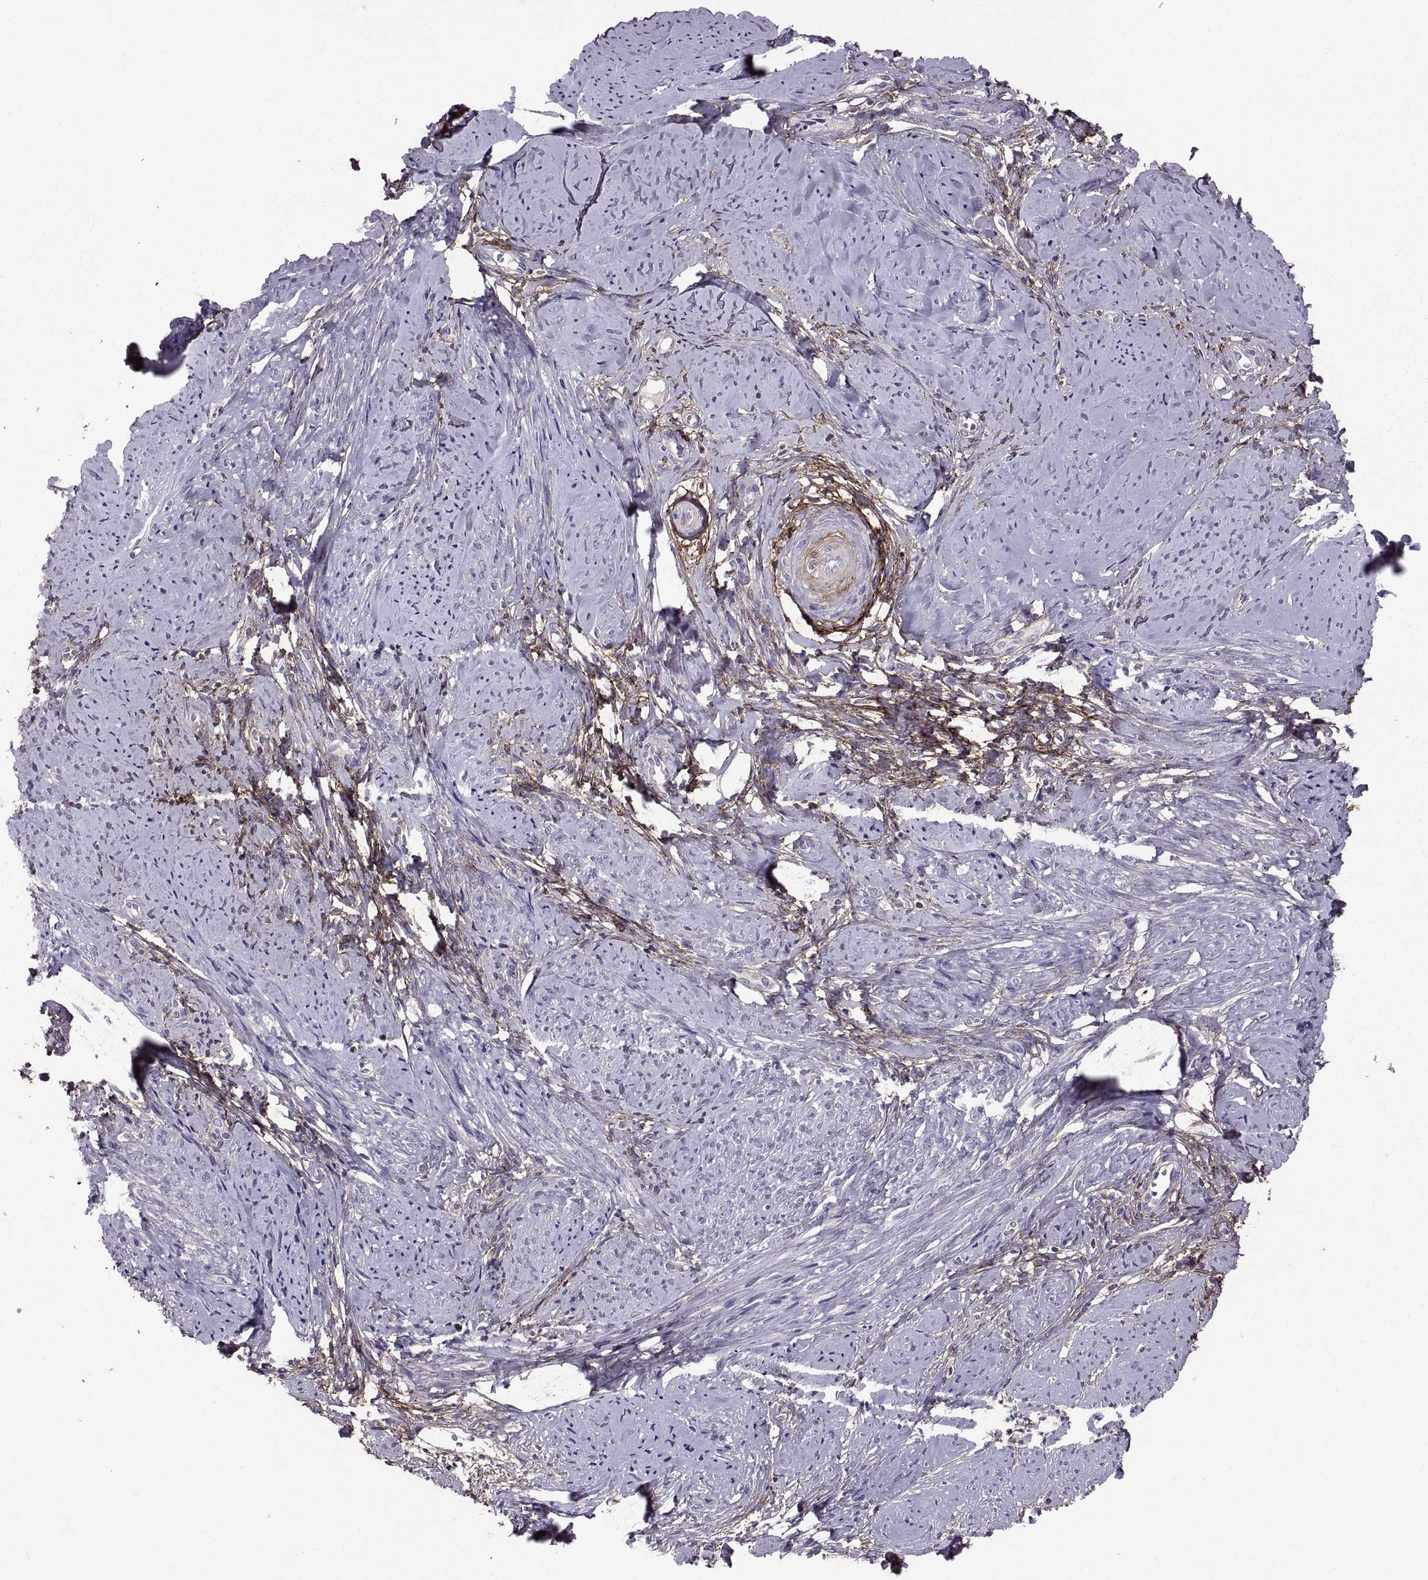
{"staining": {"intensity": "weak", "quantity": "<25%", "location": "cytoplasmic/membranous"}, "tissue": "smooth muscle", "cell_type": "Smooth muscle cells", "image_type": "normal", "snomed": [{"axis": "morphology", "description": "Normal tissue, NOS"}, {"axis": "topography", "description": "Smooth muscle"}], "caption": "IHC histopathology image of normal human smooth muscle stained for a protein (brown), which shows no positivity in smooth muscle cells.", "gene": "EMILIN2", "patient": {"sex": "female", "age": 48}}